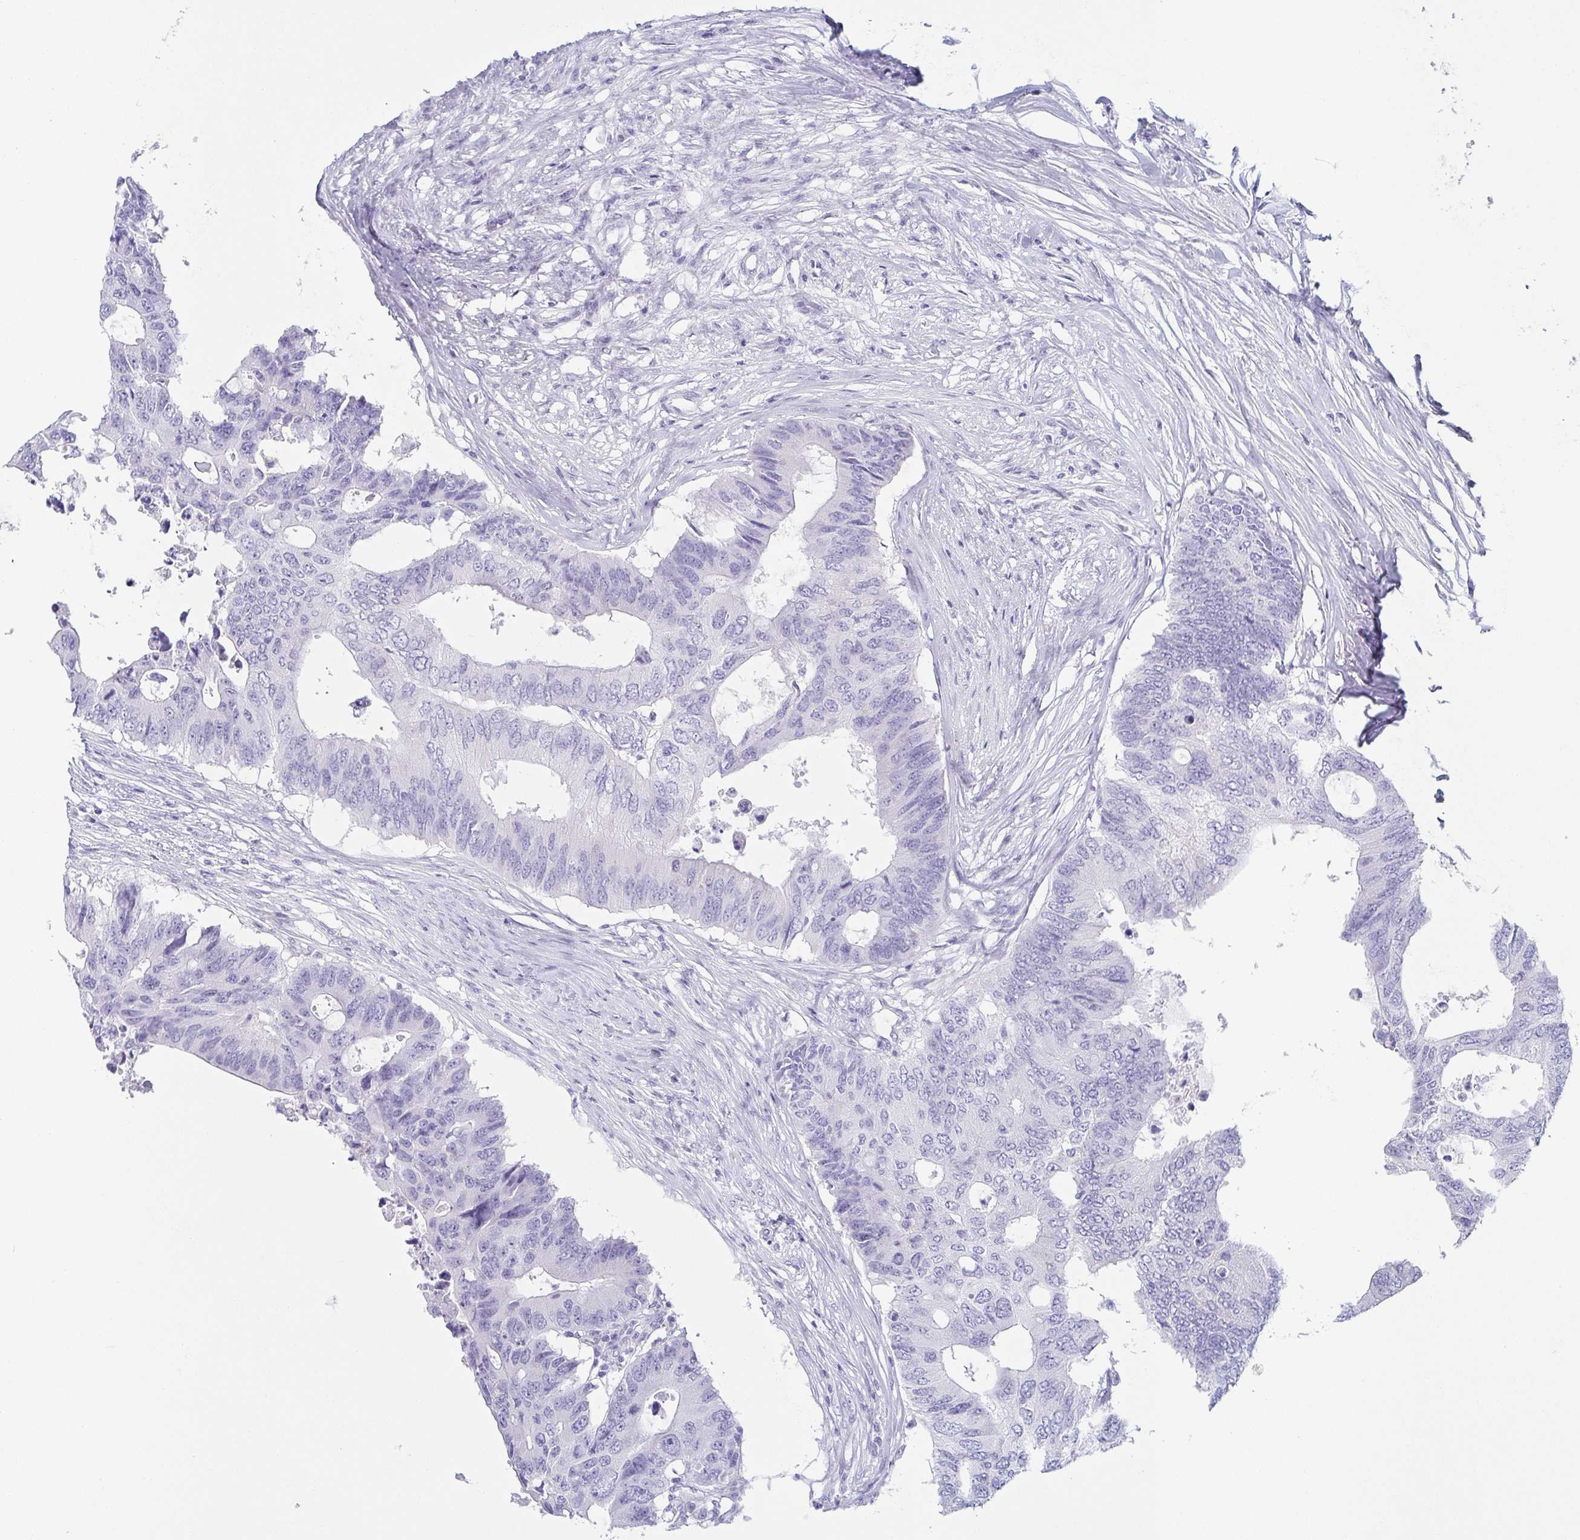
{"staining": {"intensity": "negative", "quantity": "none", "location": "none"}, "tissue": "colorectal cancer", "cell_type": "Tumor cells", "image_type": "cancer", "snomed": [{"axis": "morphology", "description": "Adenocarcinoma, NOS"}, {"axis": "topography", "description": "Colon"}], "caption": "Protein analysis of colorectal adenocarcinoma displays no significant expression in tumor cells.", "gene": "PRR27", "patient": {"sex": "male", "age": 71}}